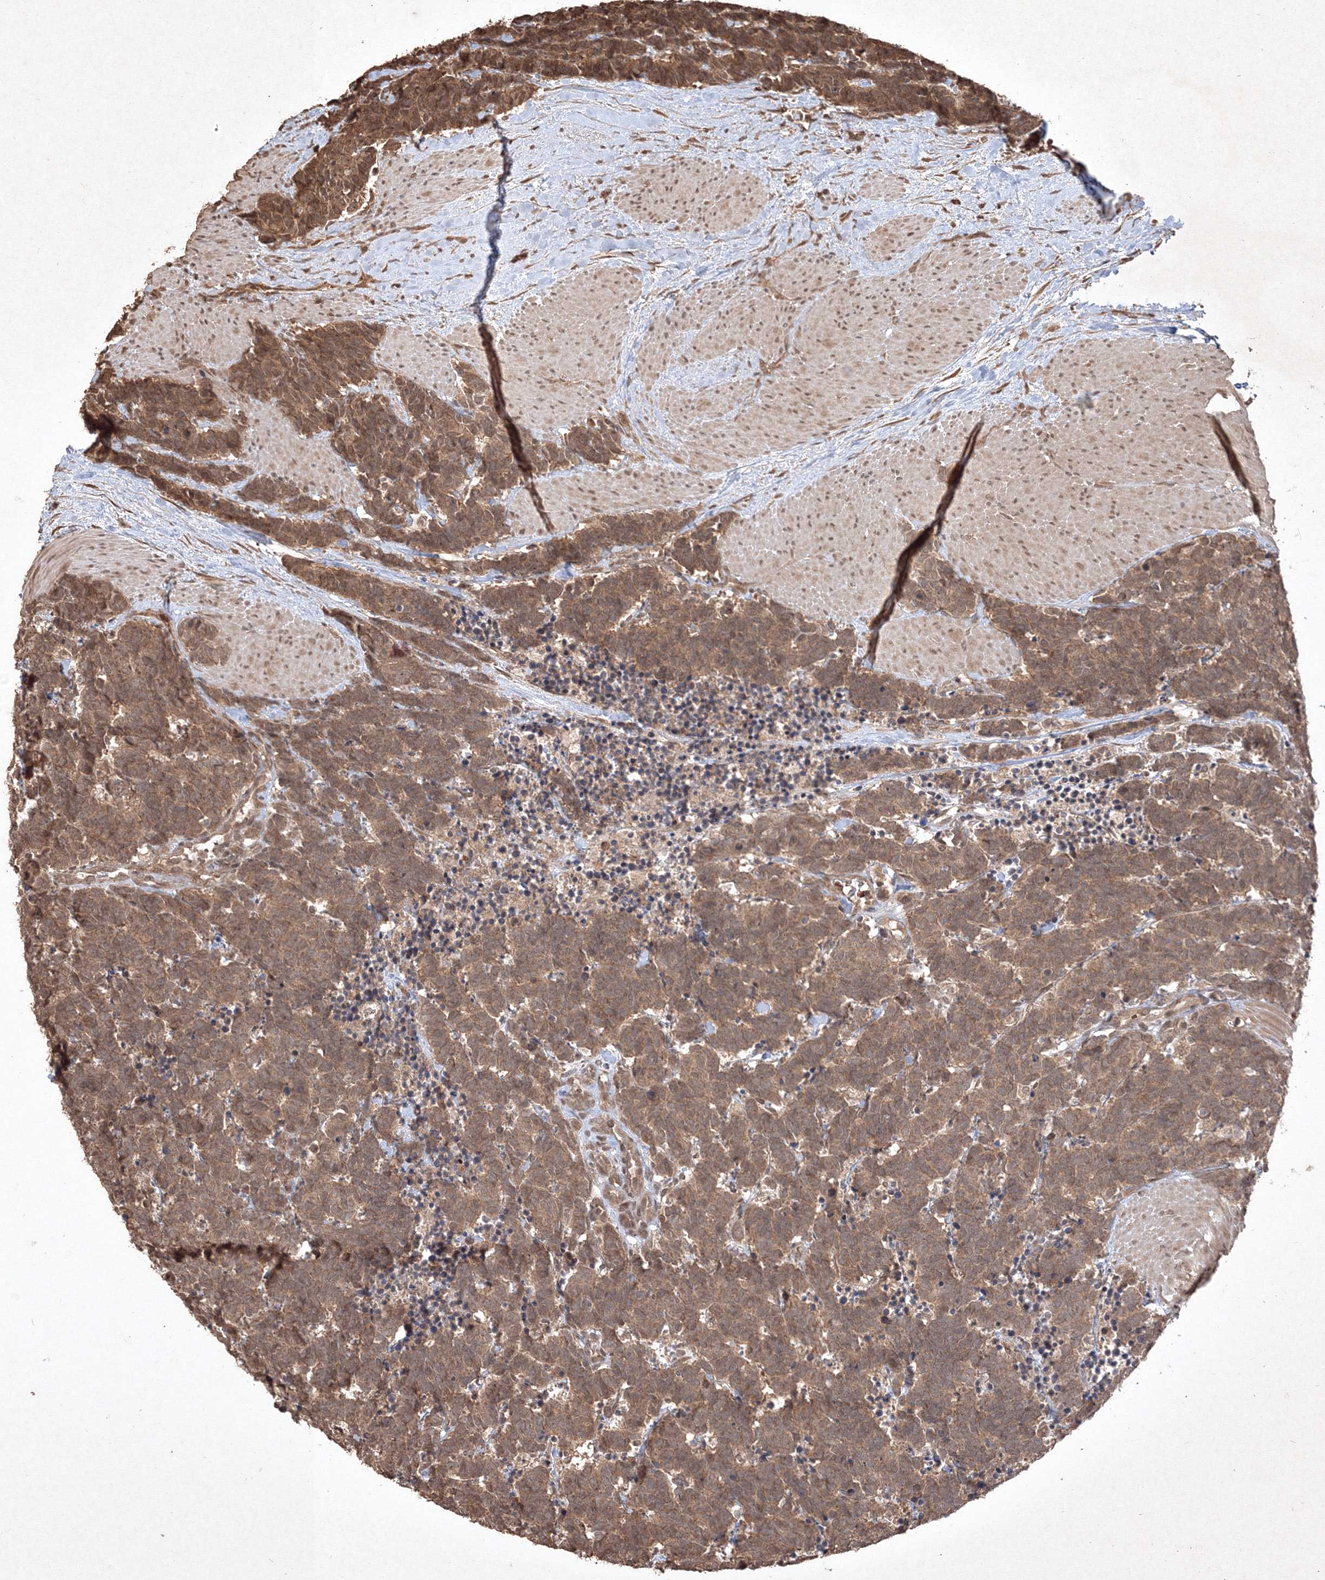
{"staining": {"intensity": "moderate", "quantity": ">75%", "location": "cytoplasmic/membranous"}, "tissue": "carcinoid", "cell_type": "Tumor cells", "image_type": "cancer", "snomed": [{"axis": "morphology", "description": "Carcinoma, NOS"}, {"axis": "morphology", "description": "Carcinoid, malignant, NOS"}, {"axis": "topography", "description": "Urinary bladder"}], "caption": "A high-resolution histopathology image shows immunohistochemistry staining of malignant carcinoid, which shows moderate cytoplasmic/membranous positivity in approximately >75% of tumor cells.", "gene": "PELI3", "patient": {"sex": "male", "age": 57}}